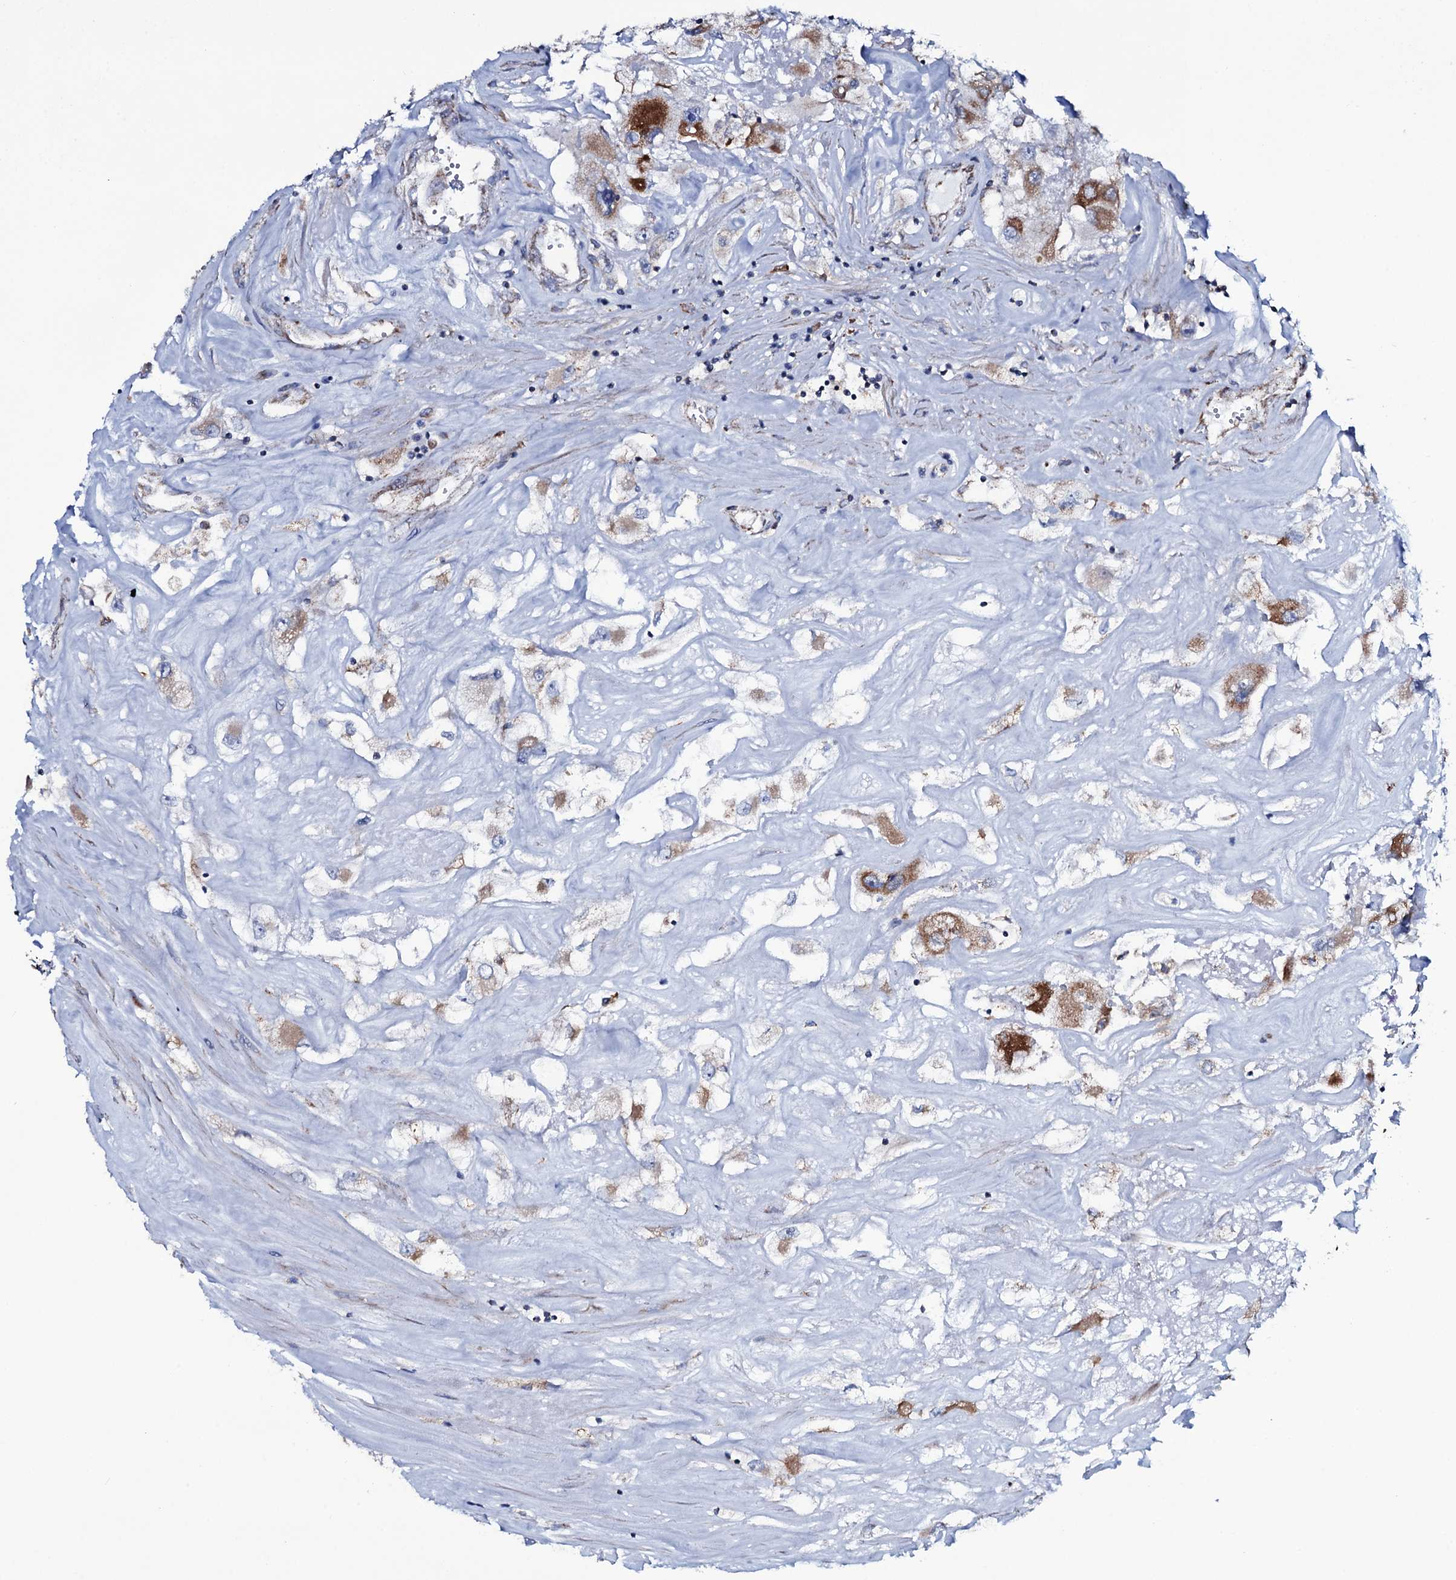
{"staining": {"intensity": "strong", "quantity": ">75%", "location": "cytoplasmic/membranous"}, "tissue": "renal cancer", "cell_type": "Tumor cells", "image_type": "cancer", "snomed": [{"axis": "morphology", "description": "Adenocarcinoma, NOS"}, {"axis": "topography", "description": "Kidney"}], "caption": "This image reveals immunohistochemistry staining of human renal cancer (adenocarcinoma), with high strong cytoplasmic/membranous staining in about >75% of tumor cells.", "gene": "MRPS35", "patient": {"sex": "female", "age": 52}}